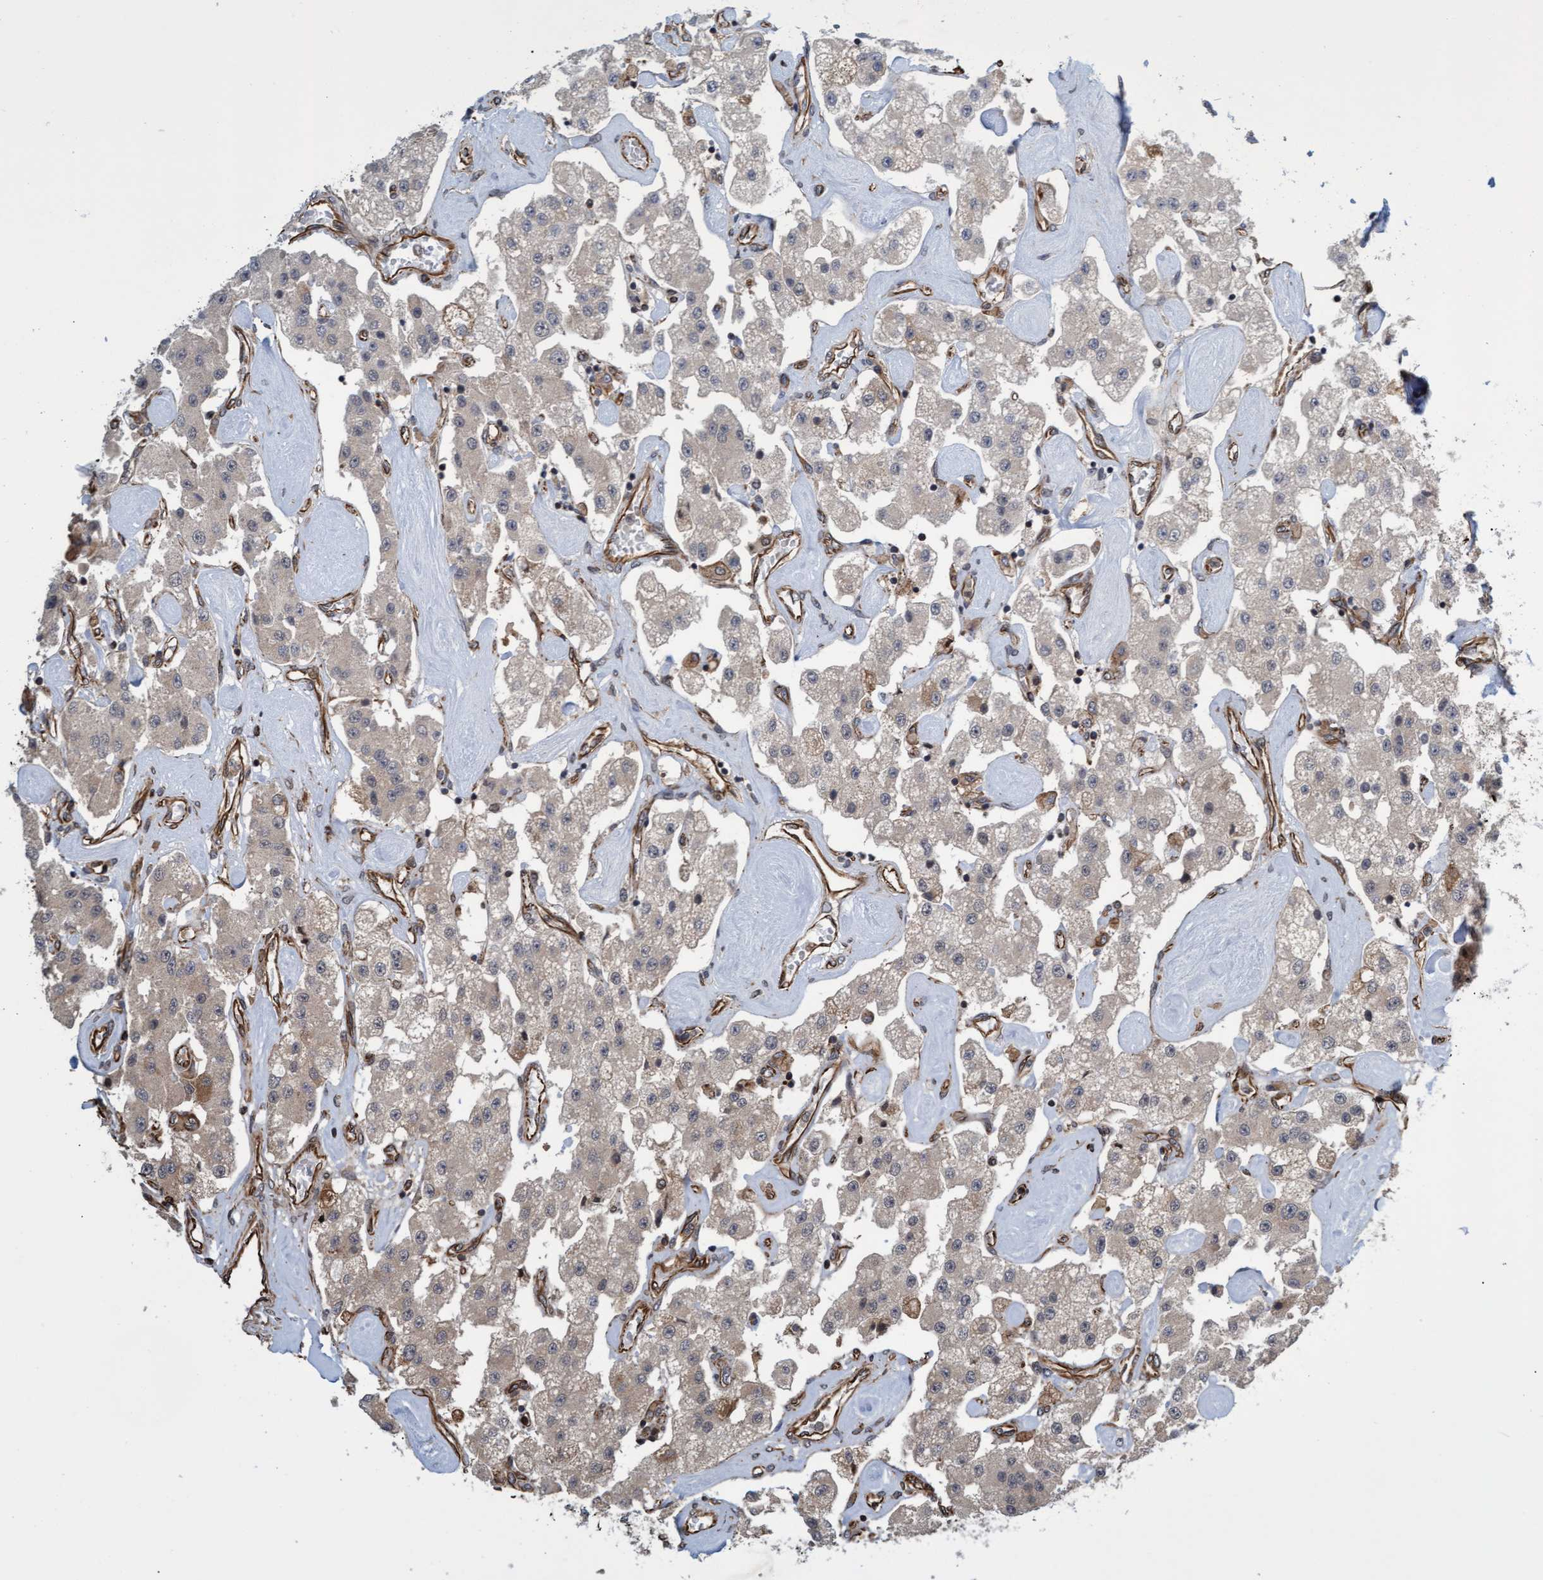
{"staining": {"intensity": "weak", "quantity": "<25%", "location": "cytoplasmic/membranous"}, "tissue": "carcinoid", "cell_type": "Tumor cells", "image_type": "cancer", "snomed": [{"axis": "morphology", "description": "Carcinoid, malignant, NOS"}, {"axis": "topography", "description": "Pancreas"}], "caption": "High magnification brightfield microscopy of carcinoid stained with DAB (brown) and counterstained with hematoxylin (blue): tumor cells show no significant expression. (Brightfield microscopy of DAB (3,3'-diaminobenzidine) immunohistochemistry (IHC) at high magnification).", "gene": "TNFRSF10B", "patient": {"sex": "male", "age": 41}}